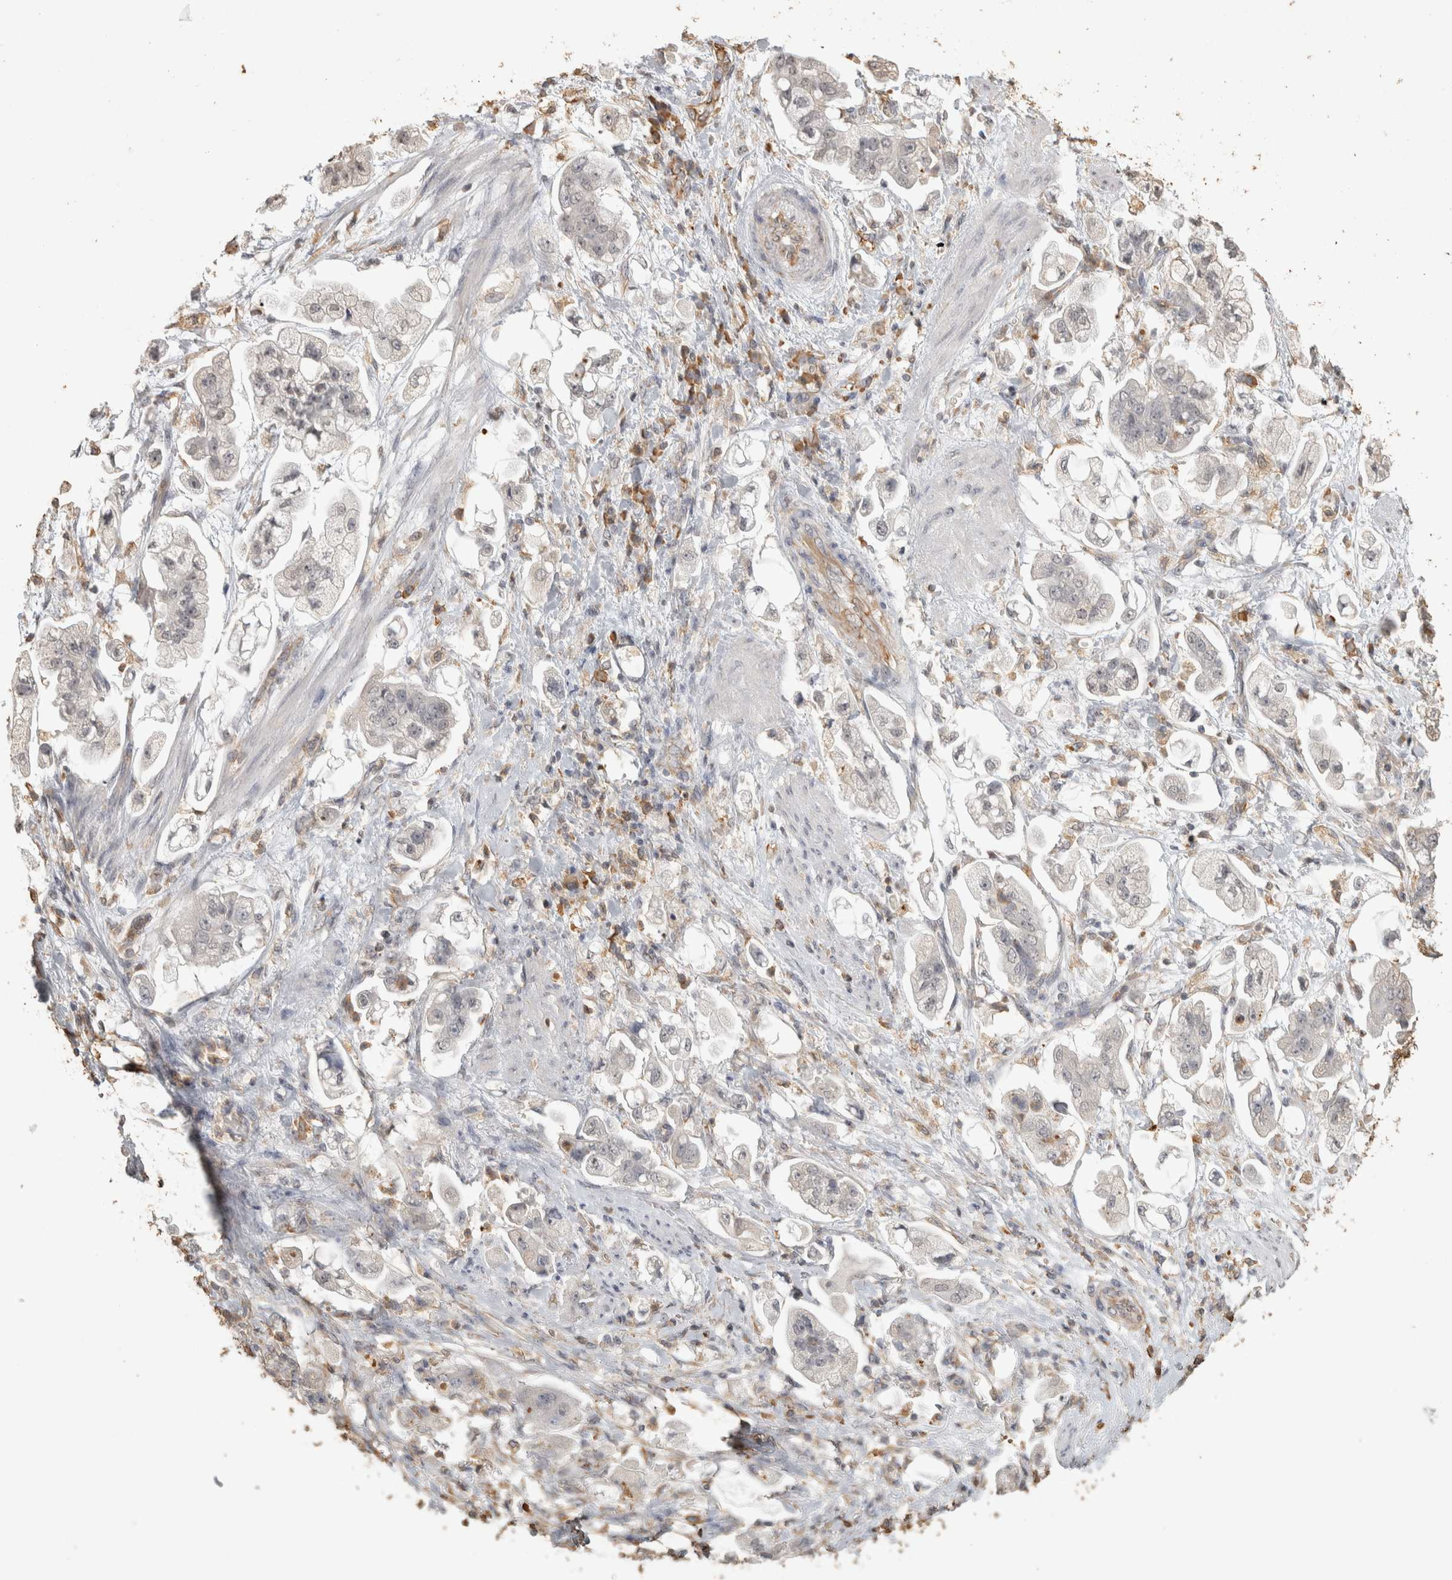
{"staining": {"intensity": "negative", "quantity": "none", "location": "none"}, "tissue": "stomach cancer", "cell_type": "Tumor cells", "image_type": "cancer", "snomed": [{"axis": "morphology", "description": "Adenocarcinoma, NOS"}, {"axis": "topography", "description": "Stomach"}], "caption": "An immunohistochemistry (IHC) histopathology image of stomach cancer is shown. There is no staining in tumor cells of stomach cancer.", "gene": "REPS2", "patient": {"sex": "male", "age": 62}}